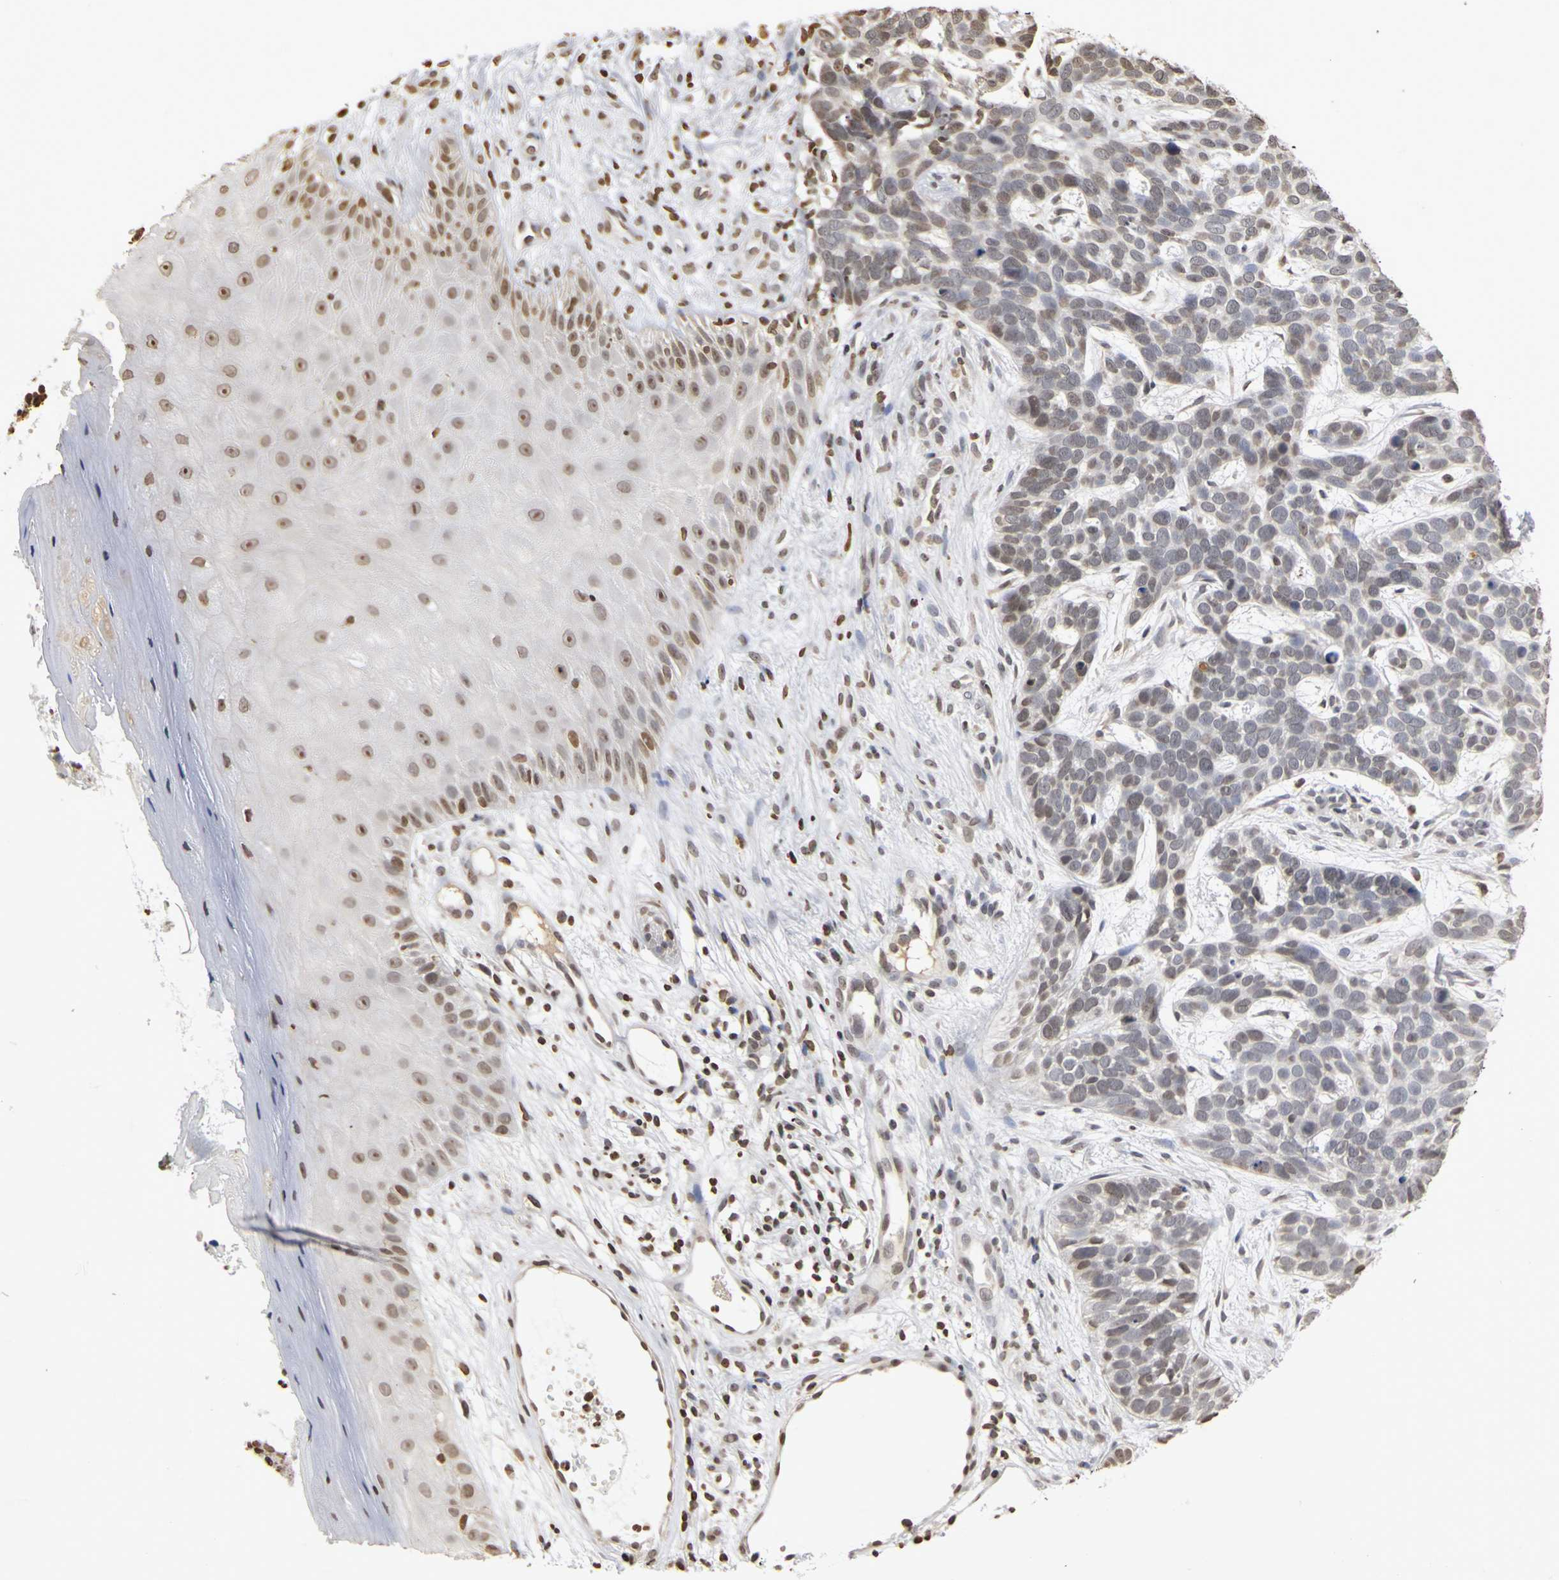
{"staining": {"intensity": "weak", "quantity": "<25%", "location": "nuclear"}, "tissue": "skin cancer", "cell_type": "Tumor cells", "image_type": "cancer", "snomed": [{"axis": "morphology", "description": "Basal cell carcinoma"}, {"axis": "topography", "description": "Skin"}], "caption": "Immunohistochemistry (IHC) micrograph of neoplastic tissue: skin cancer (basal cell carcinoma) stained with DAB (3,3'-diaminobenzidine) demonstrates no significant protein positivity in tumor cells.", "gene": "ERCC2", "patient": {"sex": "male", "age": 87}}